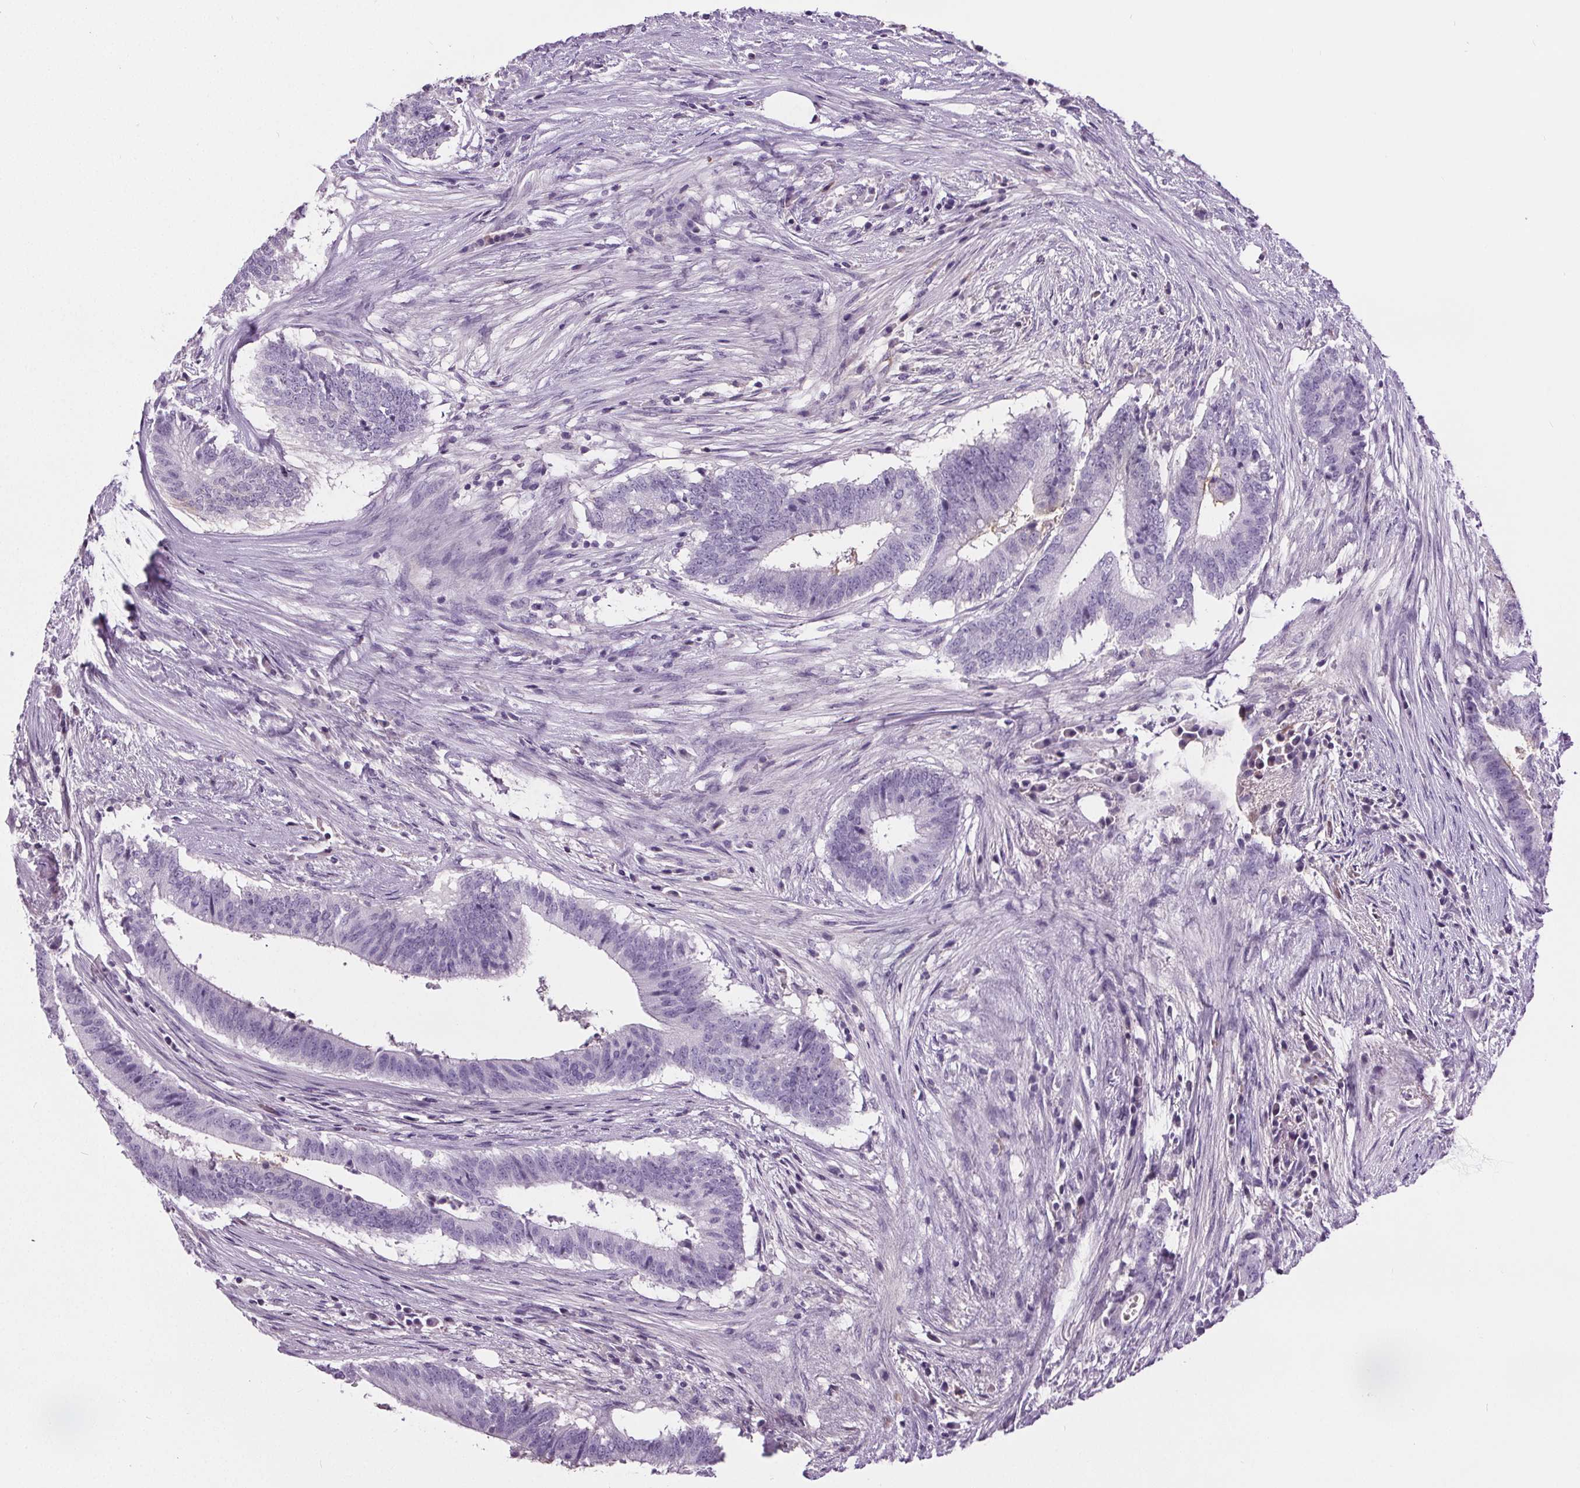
{"staining": {"intensity": "negative", "quantity": "none", "location": "none"}, "tissue": "colorectal cancer", "cell_type": "Tumor cells", "image_type": "cancer", "snomed": [{"axis": "morphology", "description": "Adenocarcinoma, NOS"}, {"axis": "topography", "description": "Colon"}], "caption": "Tumor cells are negative for protein expression in human colorectal adenocarcinoma. (IHC, brightfield microscopy, high magnification).", "gene": "CD5L", "patient": {"sex": "female", "age": 43}}